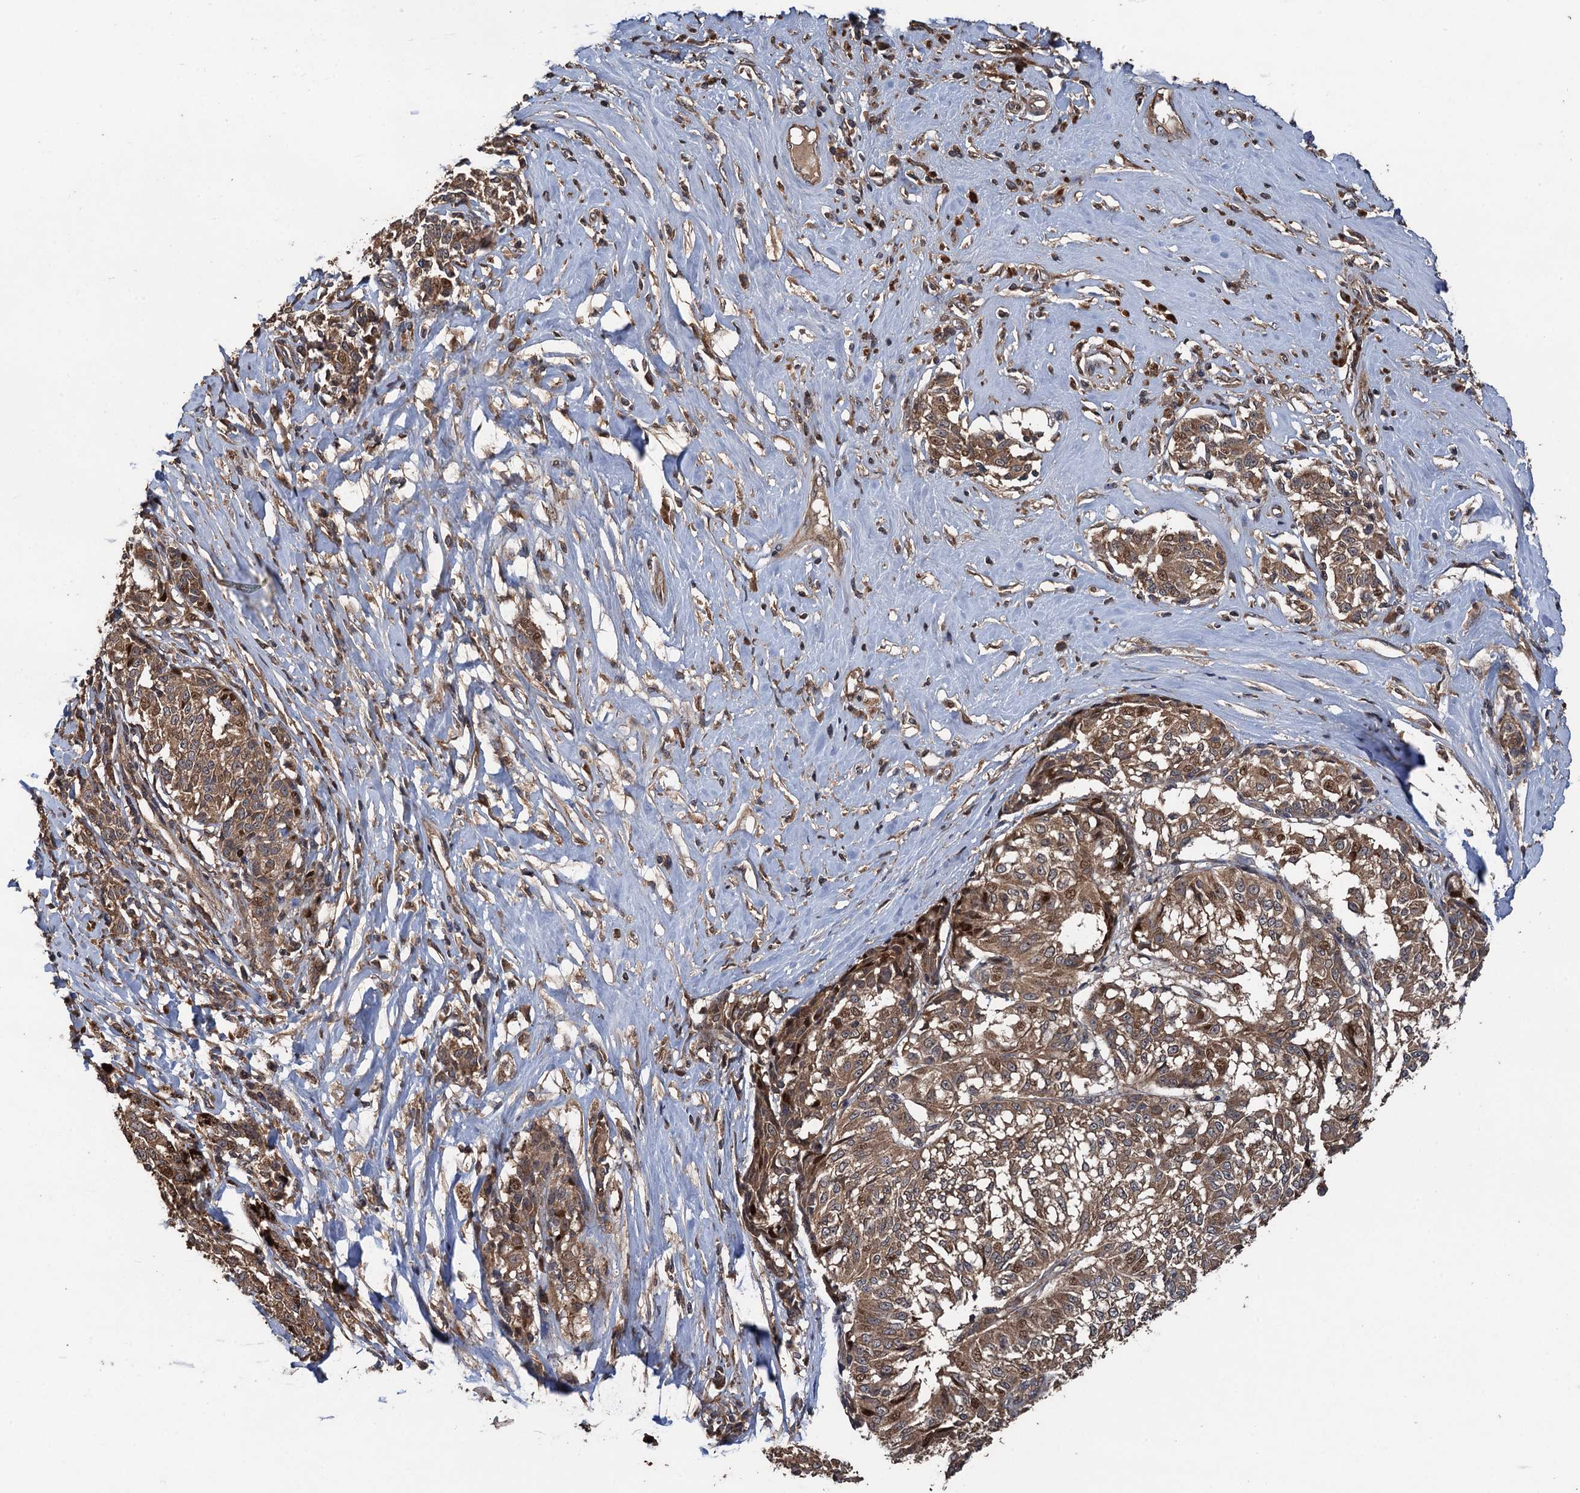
{"staining": {"intensity": "moderate", "quantity": ">75%", "location": "cytoplasmic/membranous,nuclear"}, "tissue": "melanoma", "cell_type": "Tumor cells", "image_type": "cancer", "snomed": [{"axis": "morphology", "description": "Malignant melanoma, NOS"}, {"axis": "topography", "description": "Skin"}], "caption": "Immunohistochemistry (IHC) (DAB (3,3'-diaminobenzidine)) staining of malignant melanoma exhibits moderate cytoplasmic/membranous and nuclear protein expression in about >75% of tumor cells.", "gene": "TMEM39B", "patient": {"sex": "female", "age": 72}}